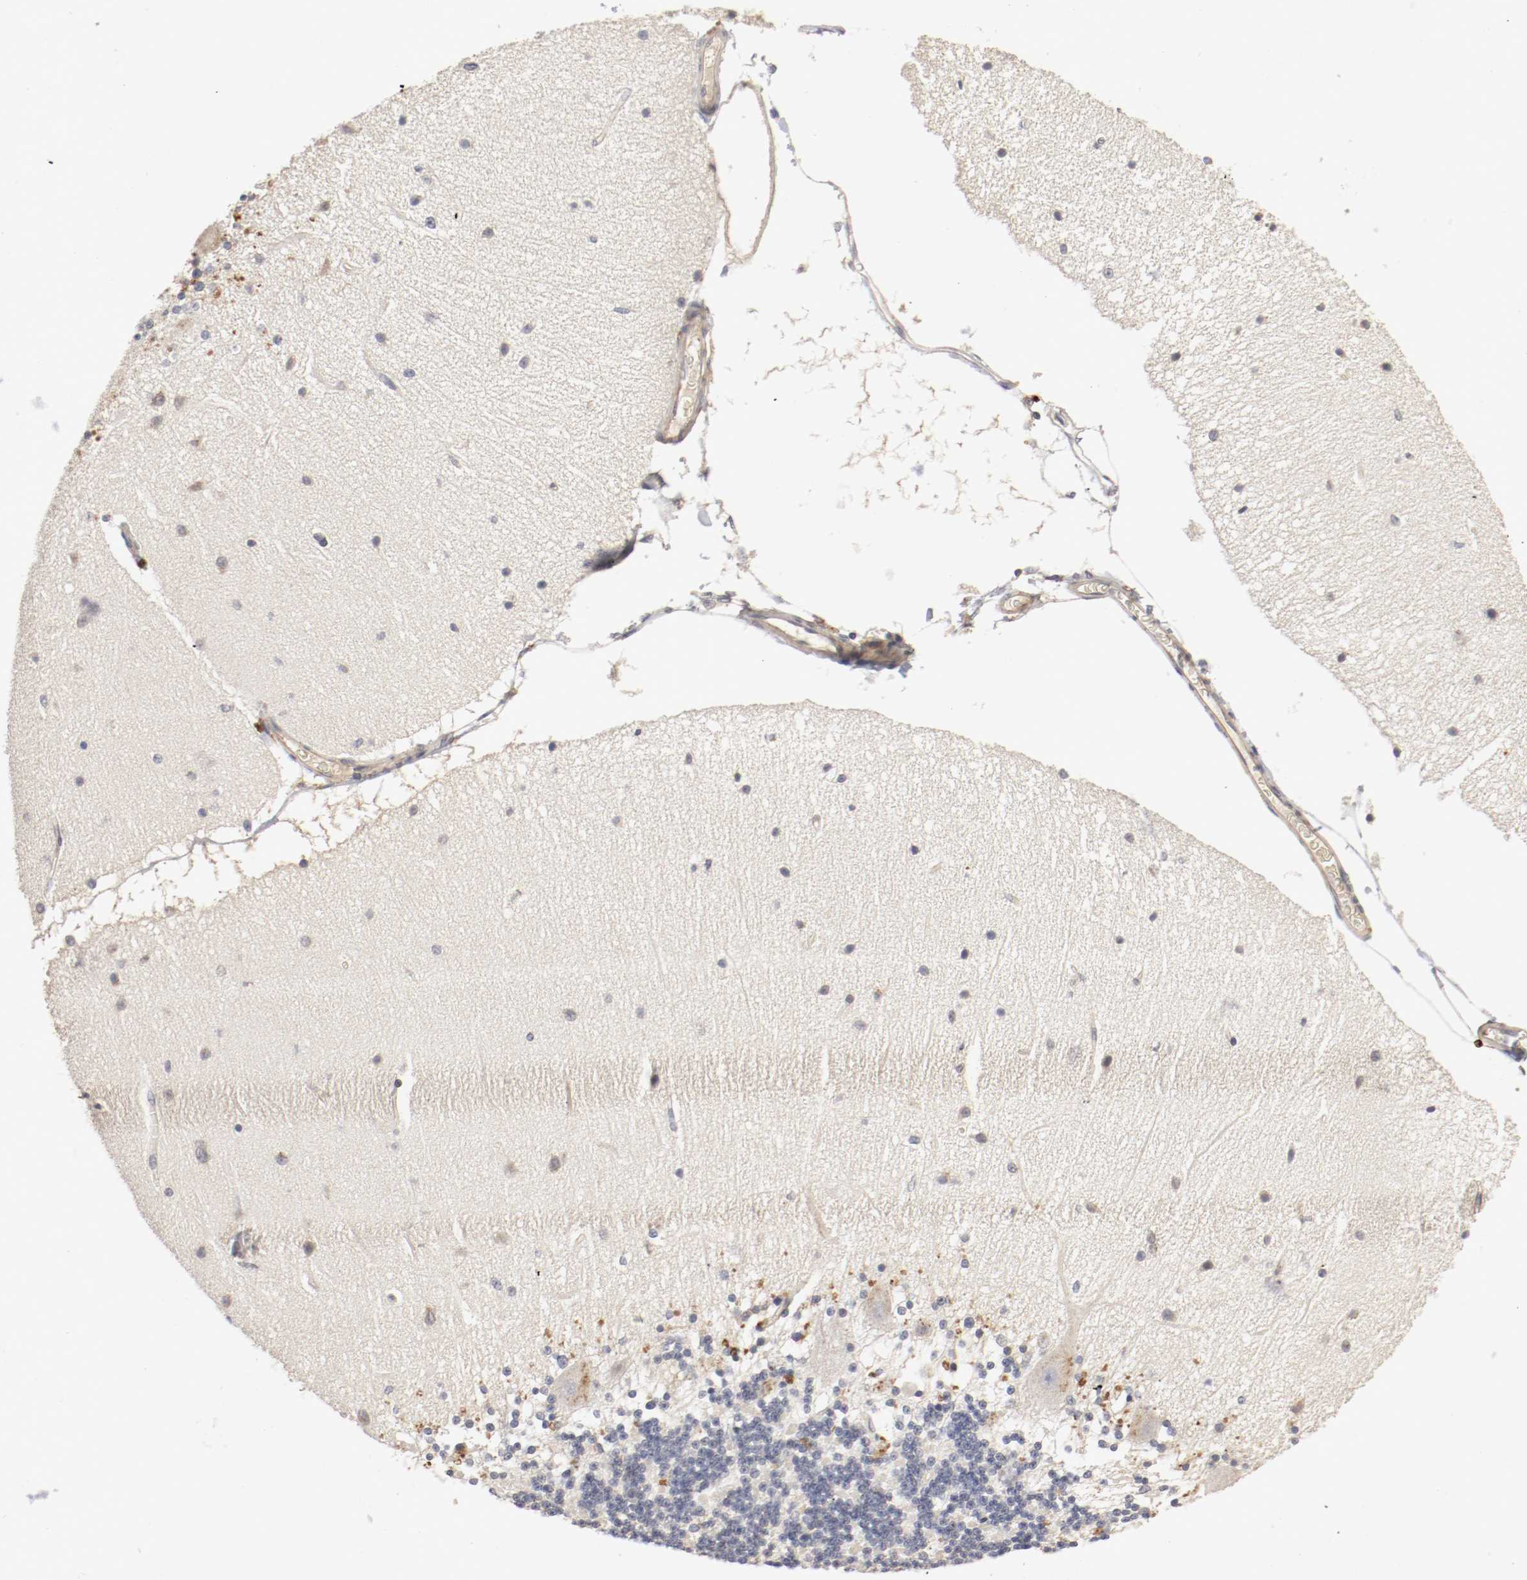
{"staining": {"intensity": "negative", "quantity": "none", "location": "none"}, "tissue": "cerebellum", "cell_type": "Cells in granular layer", "image_type": "normal", "snomed": [{"axis": "morphology", "description": "Normal tissue, NOS"}, {"axis": "topography", "description": "Cerebellum"}], "caption": "This is an immunohistochemistry micrograph of normal cerebellum. There is no staining in cells in granular layer.", "gene": "REN", "patient": {"sex": "female", "age": 54}}